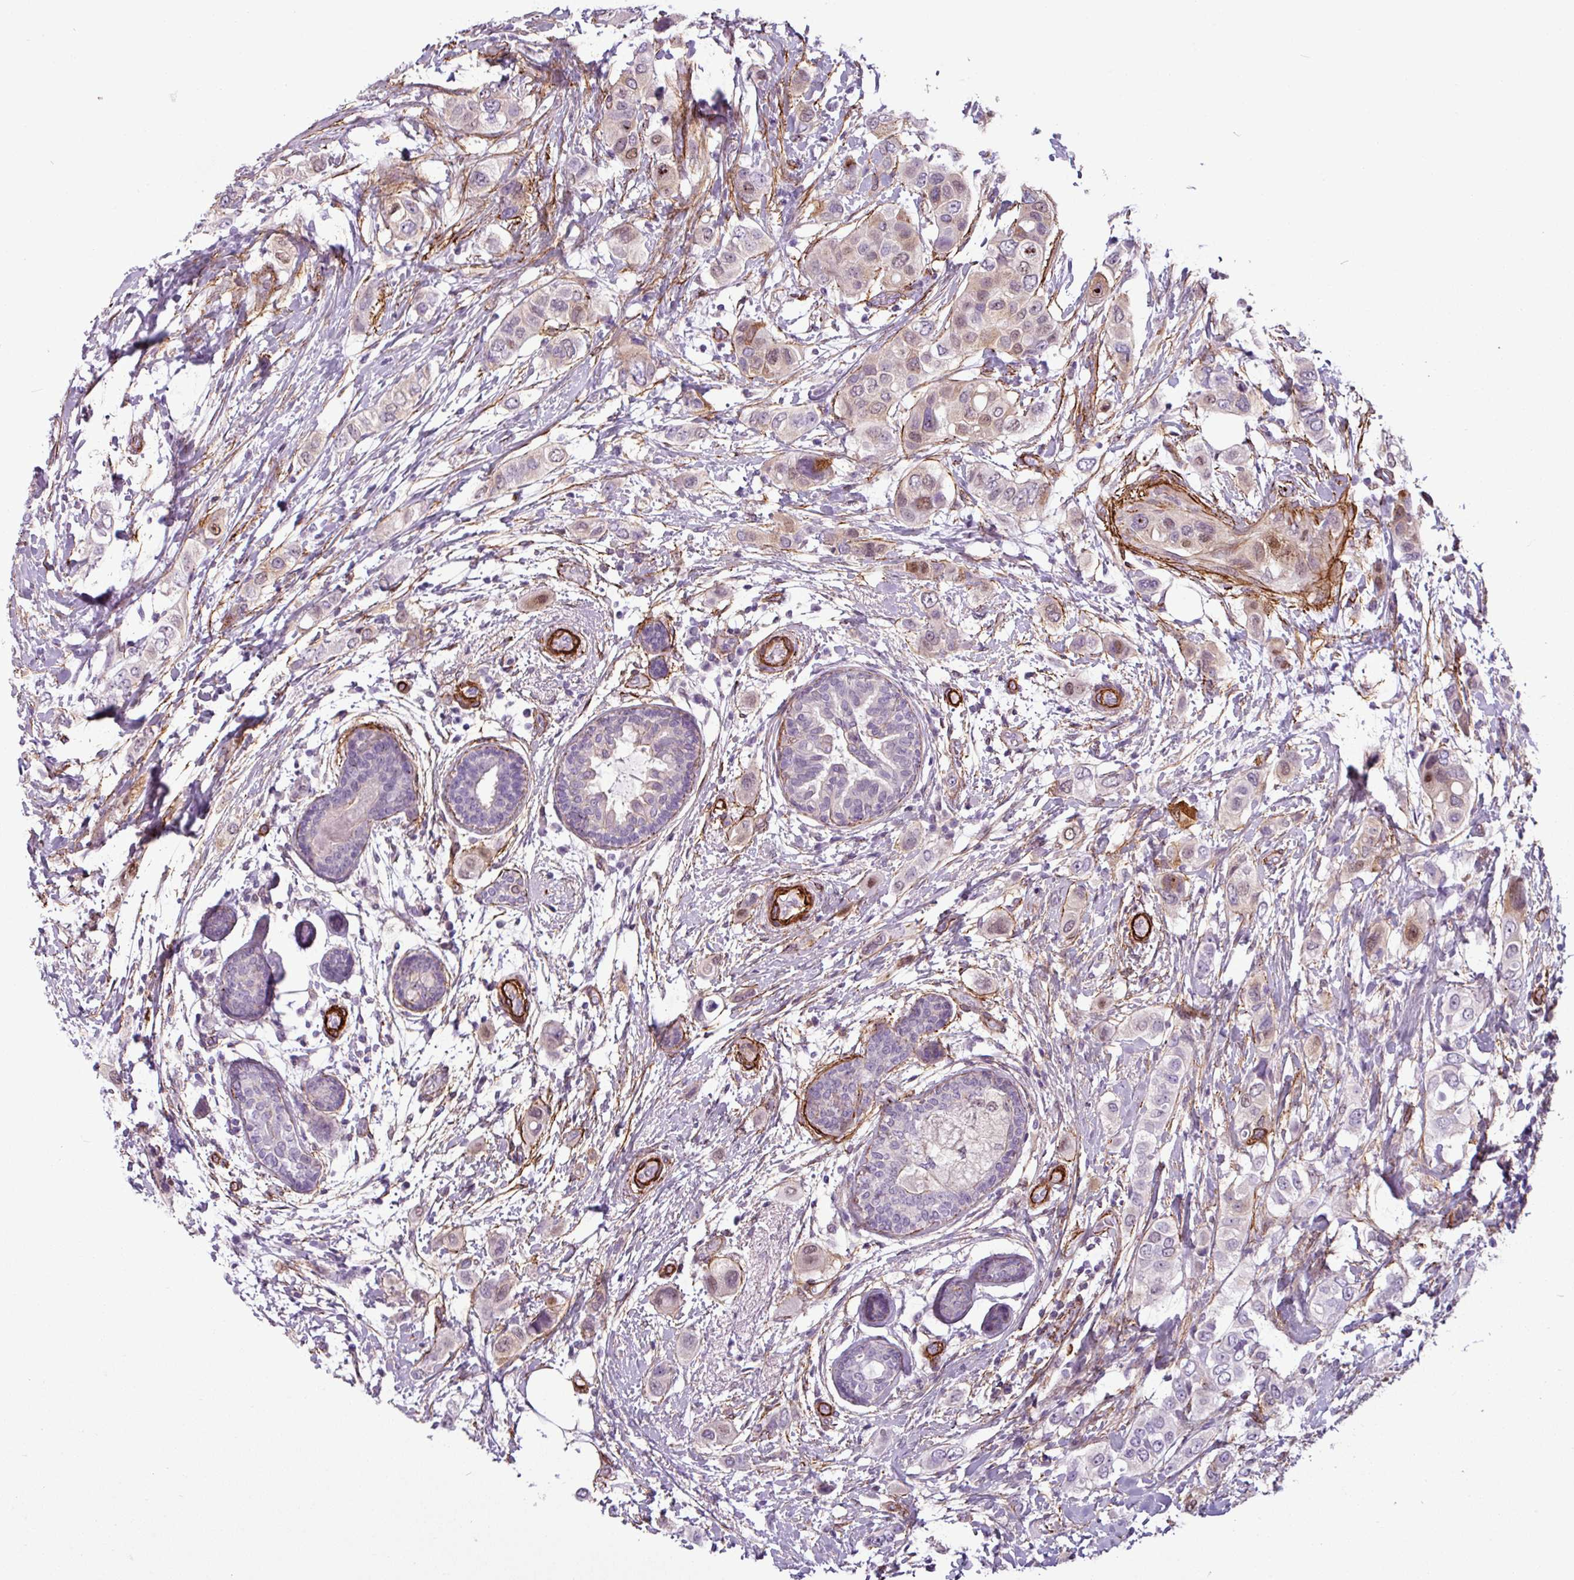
{"staining": {"intensity": "moderate", "quantity": "<25%", "location": "nuclear"}, "tissue": "breast cancer", "cell_type": "Tumor cells", "image_type": "cancer", "snomed": [{"axis": "morphology", "description": "Lobular carcinoma"}, {"axis": "topography", "description": "Breast"}], "caption": "Moderate nuclear positivity for a protein is seen in approximately <25% of tumor cells of breast lobular carcinoma using immunohistochemistry.", "gene": "ATP10A", "patient": {"sex": "female", "age": 51}}